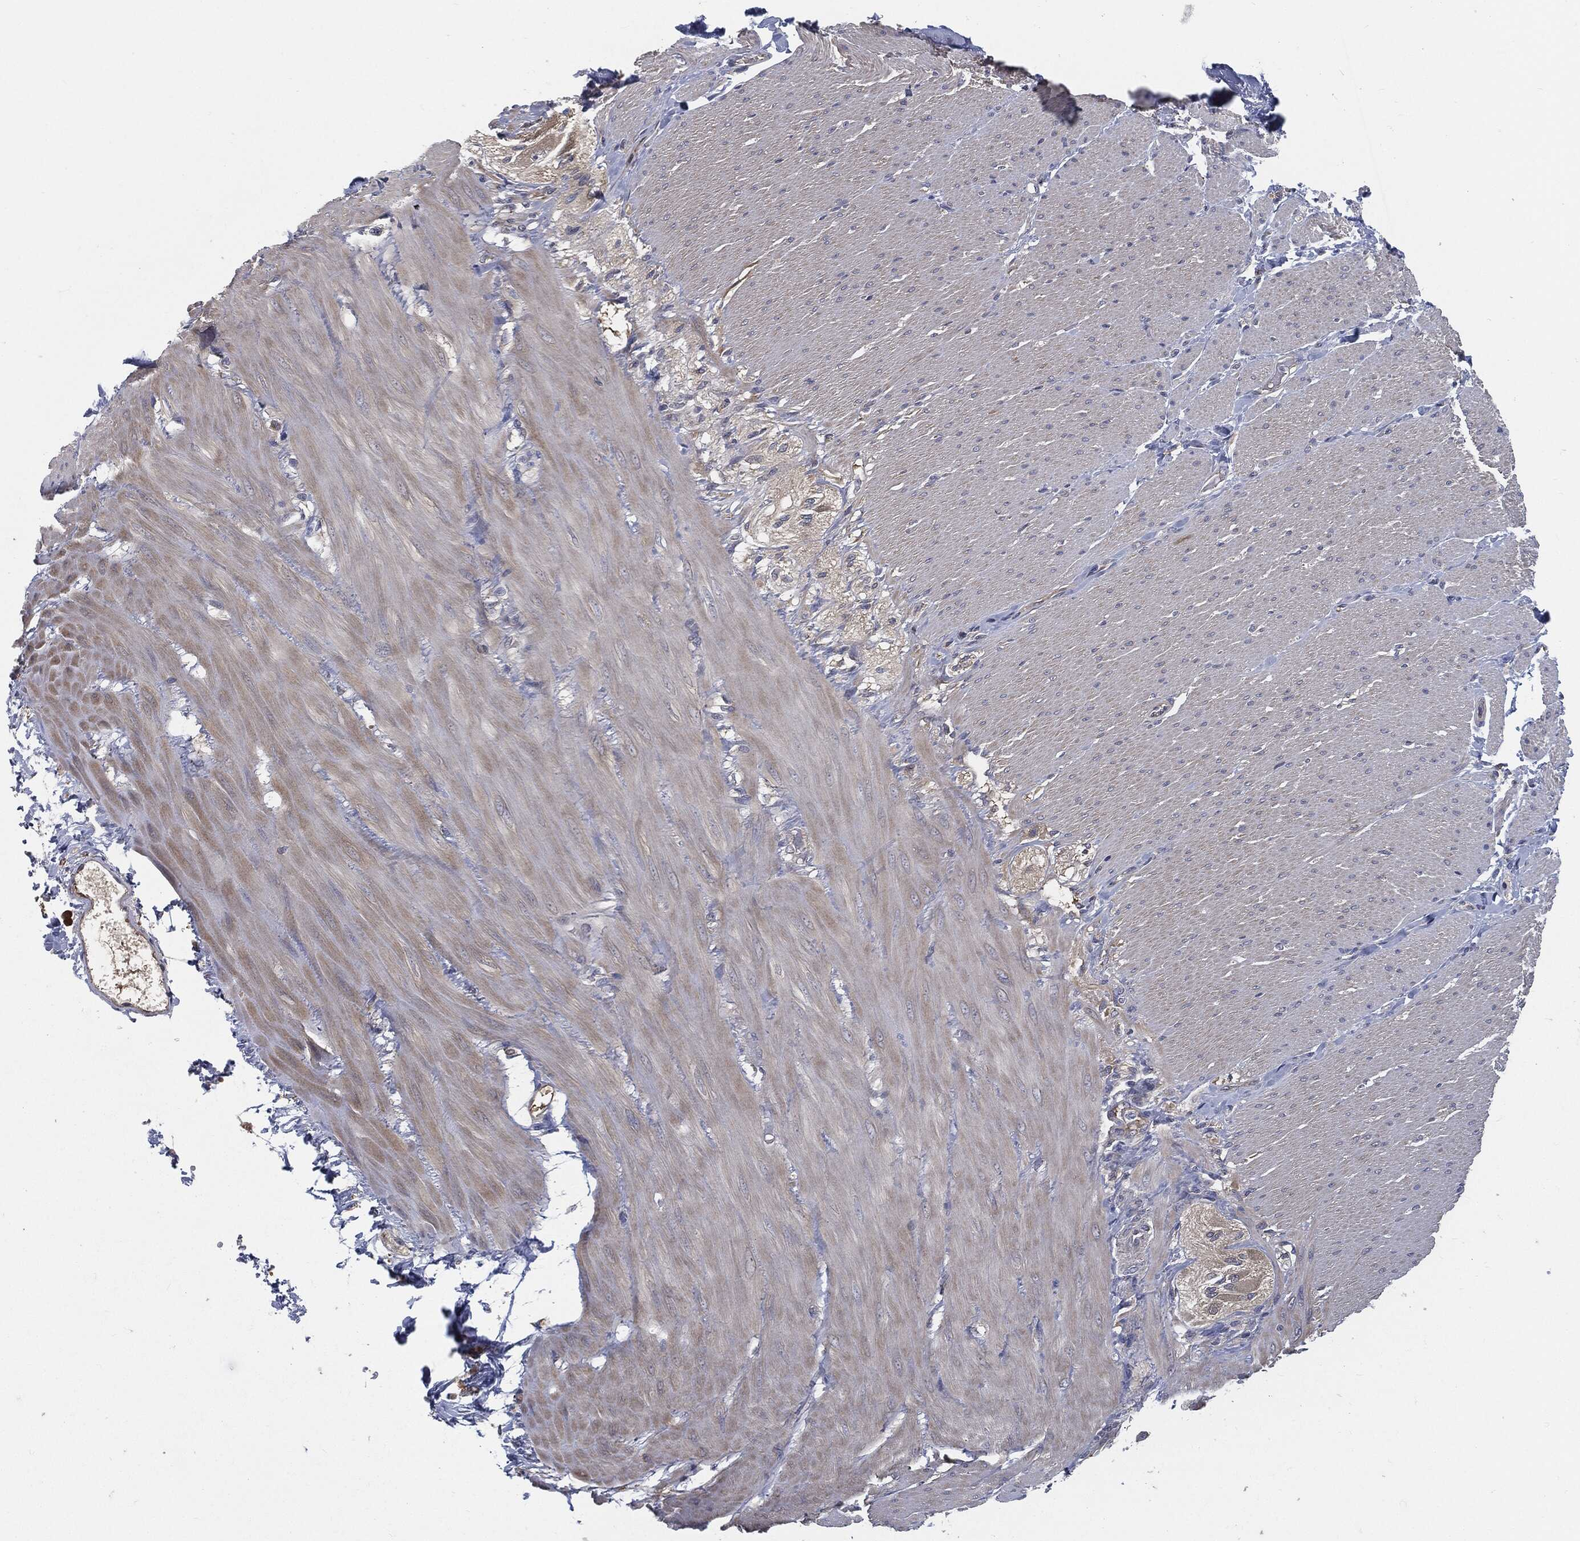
{"staining": {"intensity": "negative", "quantity": "none", "location": "none"}, "tissue": "soft tissue", "cell_type": "Fibroblasts", "image_type": "normal", "snomed": [{"axis": "morphology", "description": "Normal tissue, NOS"}, {"axis": "topography", "description": "Smooth muscle"}, {"axis": "topography", "description": "Duodenum"}, {"axis": "topography", "description": "Peripheral nerve tissue"}], "caption": "Immunohistochemical staining of benign human soft tissue reveals no significant staining in fibroblasts. (Brightfield microscopy of DAB IHC at high magnification).", "gene": "PRDX4", "patient": {"sex": "female", "age": 61}}